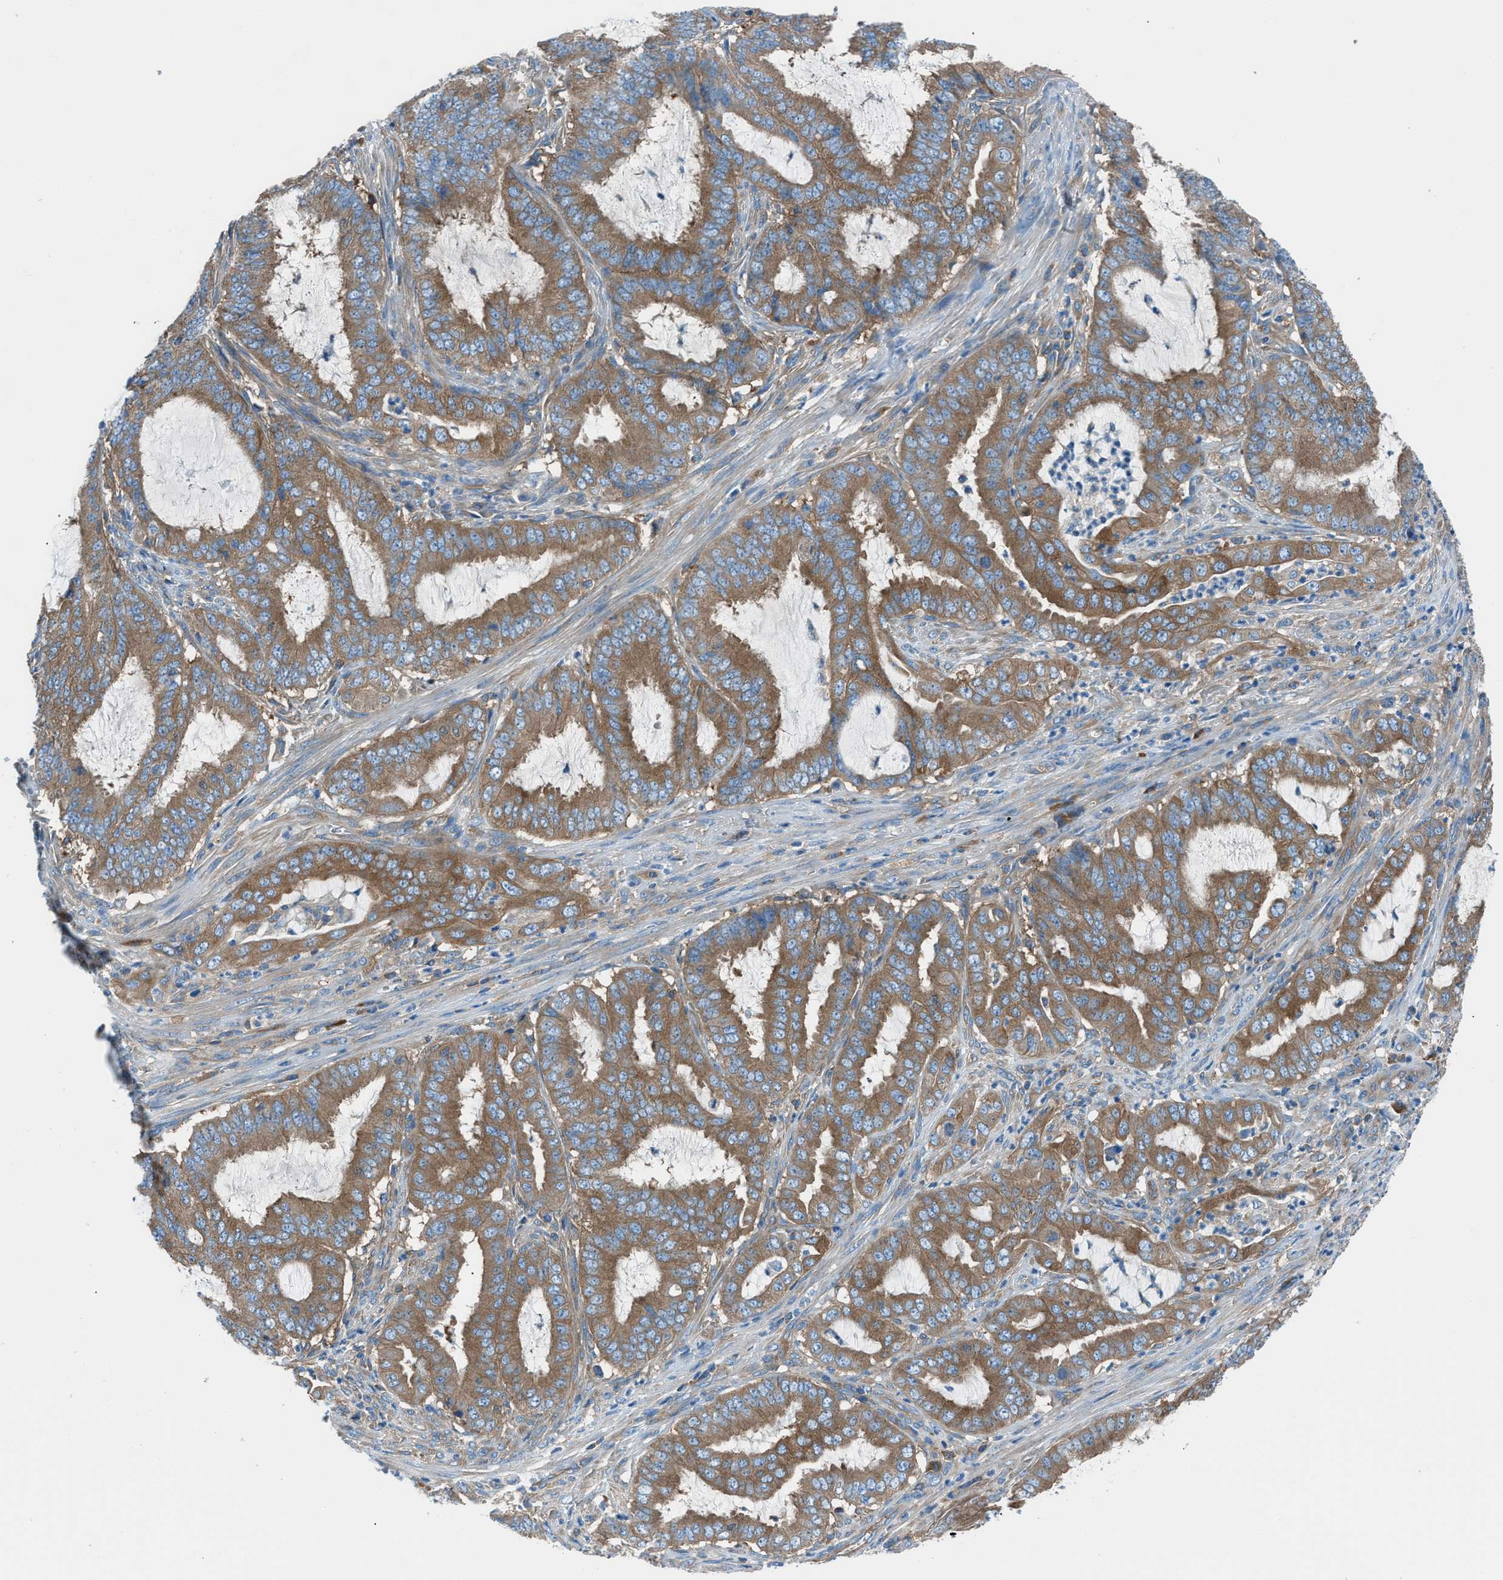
{"staining": {"intensity": "moderate", "quantity": ">75%", "location": "cytoplasmic/membranous"}, "tissue": "endometrial cancer", "cell_type": "Tumor cells", "image_type": "cancer", "snomed": [{"axis": "morphology", "description": "Adenocarcinoma, NOS"}, {"axis": "topography", "description": "Endometrium"}], "caption": "Human endometrial cancer stained for a protein (brown) displays moderate cytoplasmic/membranous positive staining in about >75% of tumor cells.", "gene": "SARS1", "patient": {"sex": "female", "age": 70}}